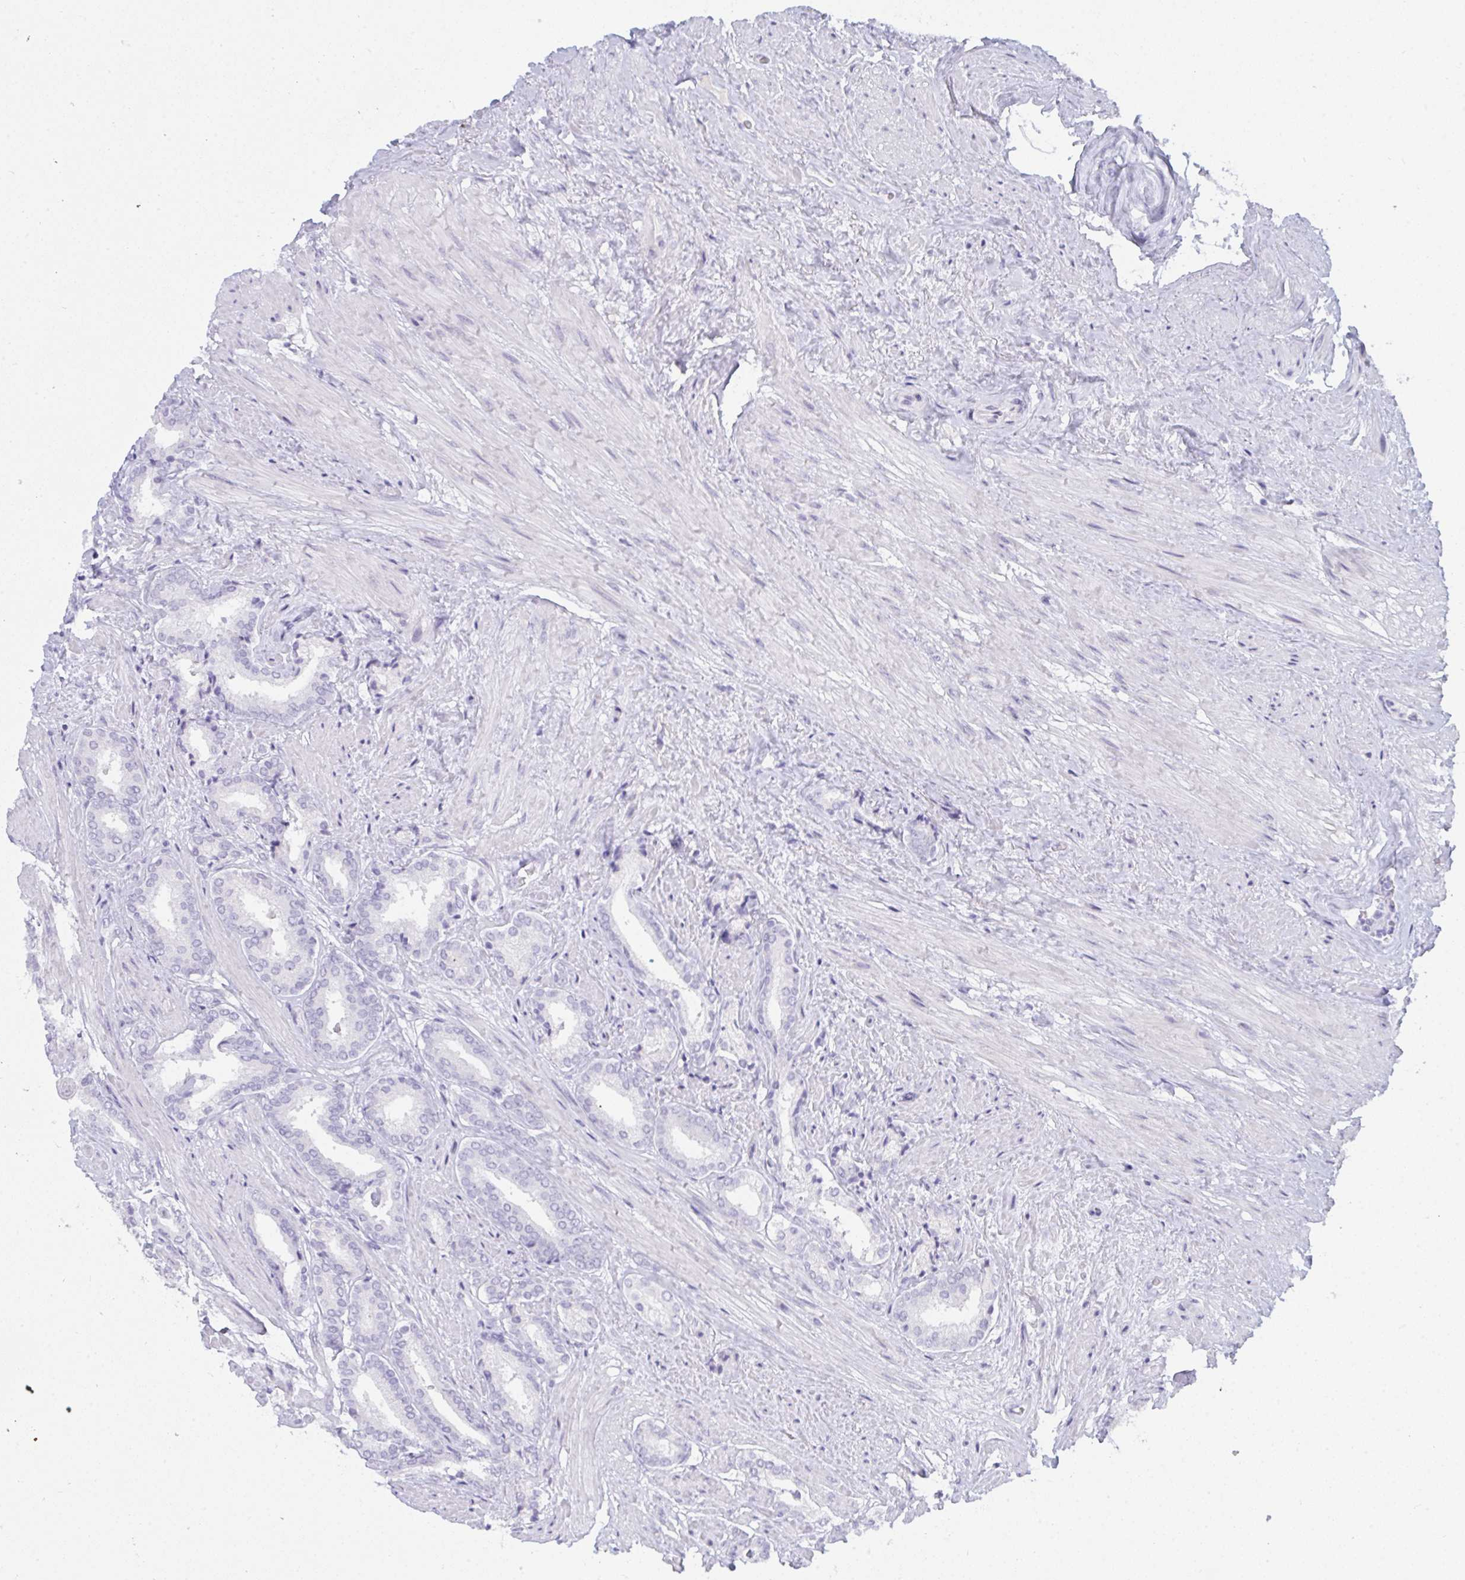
{"staining": {"intensity": "negative", "quantity": "none", "location": "none"}, "tissue": "prostate cancer", "cell_type": "Tumor cells", "image_type": "cancer", "snomed": [{"axis": "morphology", "description": "Adenocarcinoma, High grade"}, {"axis": "topography", "description": "Prostate"}], "caption": "The immunohistochemistry (IHC) image has no significant positivity in tumor cells of high-grade adenocarcinoma (prostate) tissue.", "gene": "PRDM9", "patient": {"sex": "male", "age": 56}}